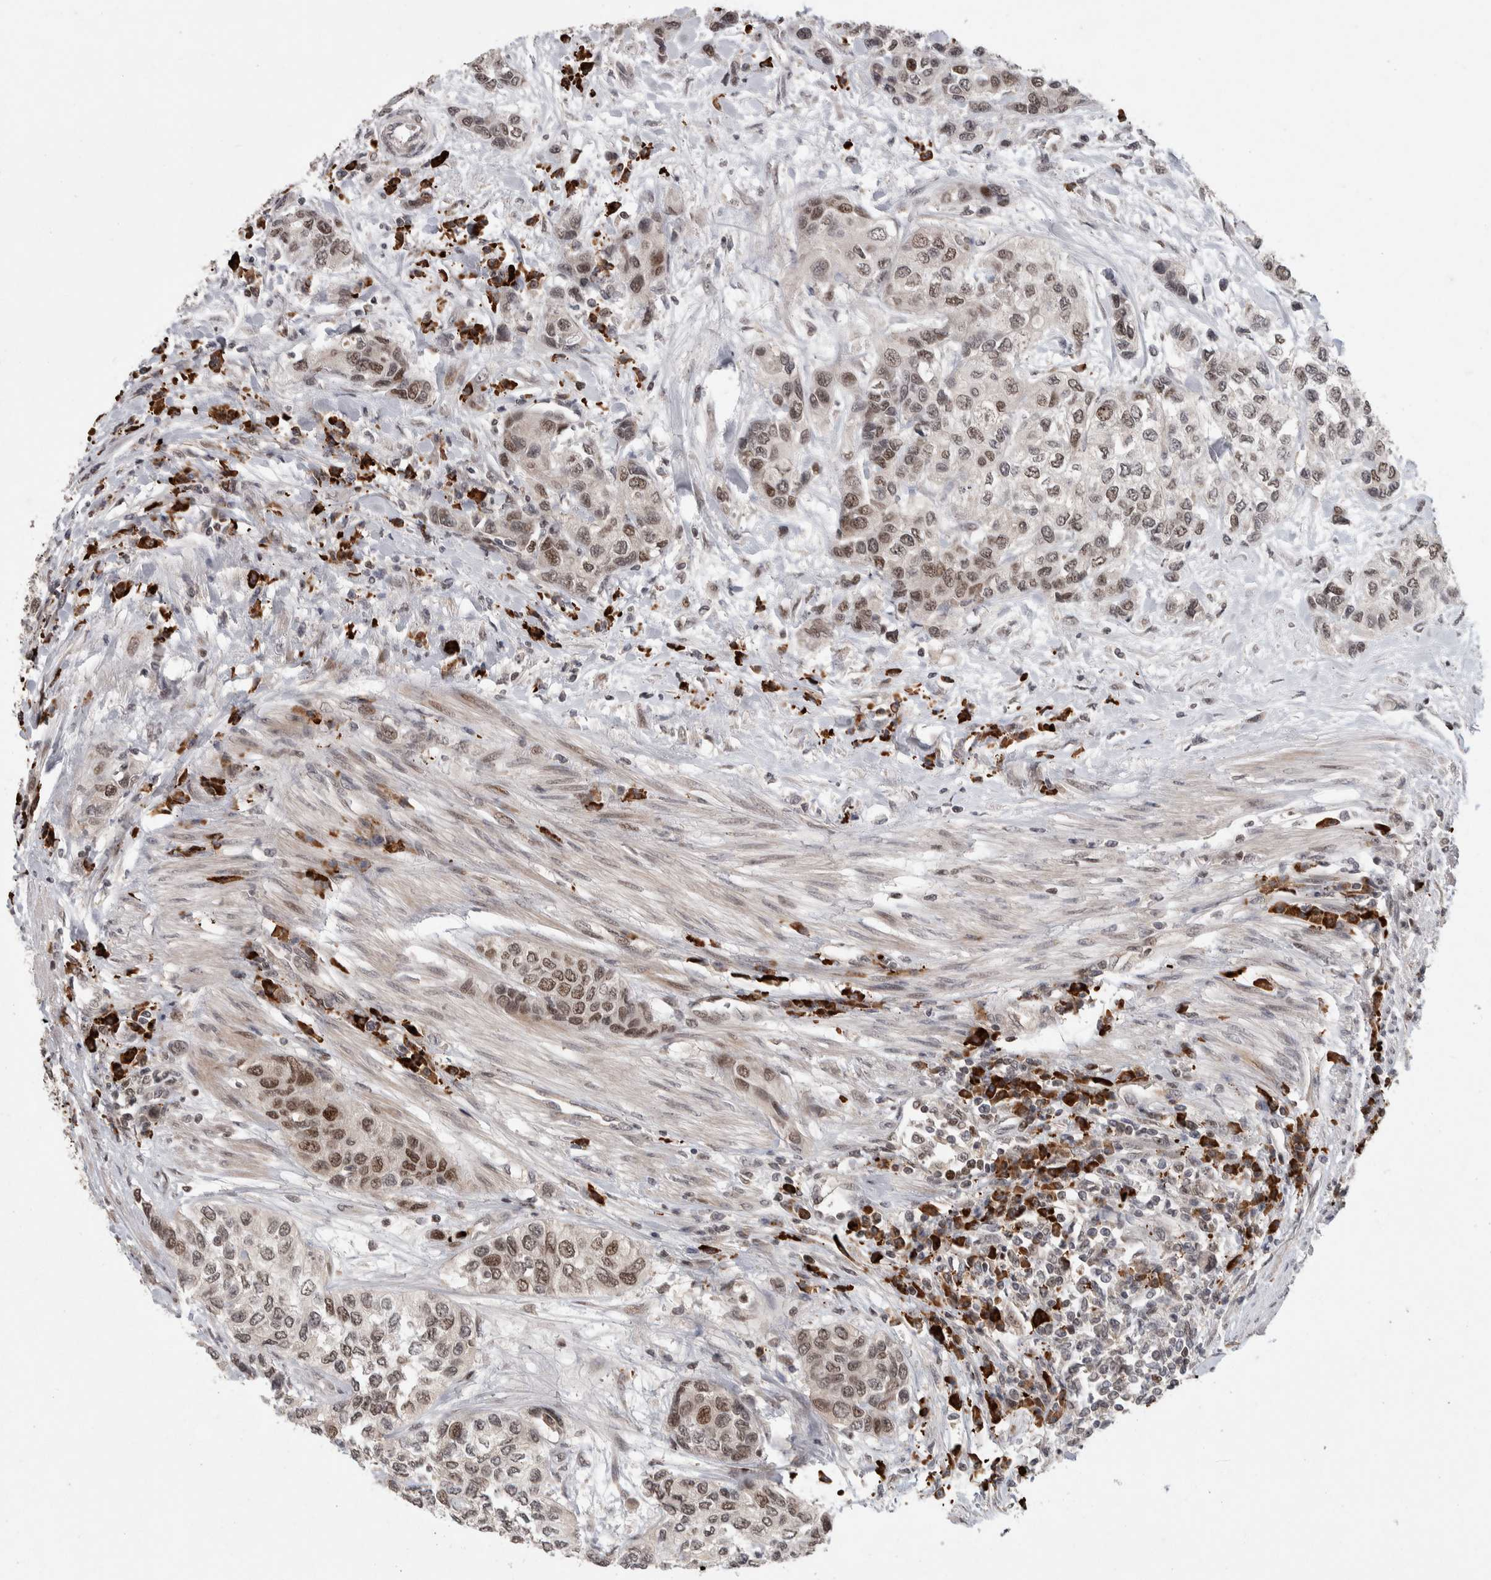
{"staining": {"intensity": "weak", "quantity": "25%-75%", "location": "nuclear"}, "tissue": "urothelial cancer", "cell_type": "Tumor cells", "image_type": "cancer", "snomed": [{"axis": "morphology", "description": "Urothelial carcinoma, High grade"}, {"axis": "topography", "description": "Urinary bladder"}], "caption": "The histopathology image shows staining of urothelial carcinoma (high-grade), revealing weak nuclear protein positivity (brown color) within tumor cells.", "gene": "ZNF592", "patient": {"sex": "female", "age": 56}}